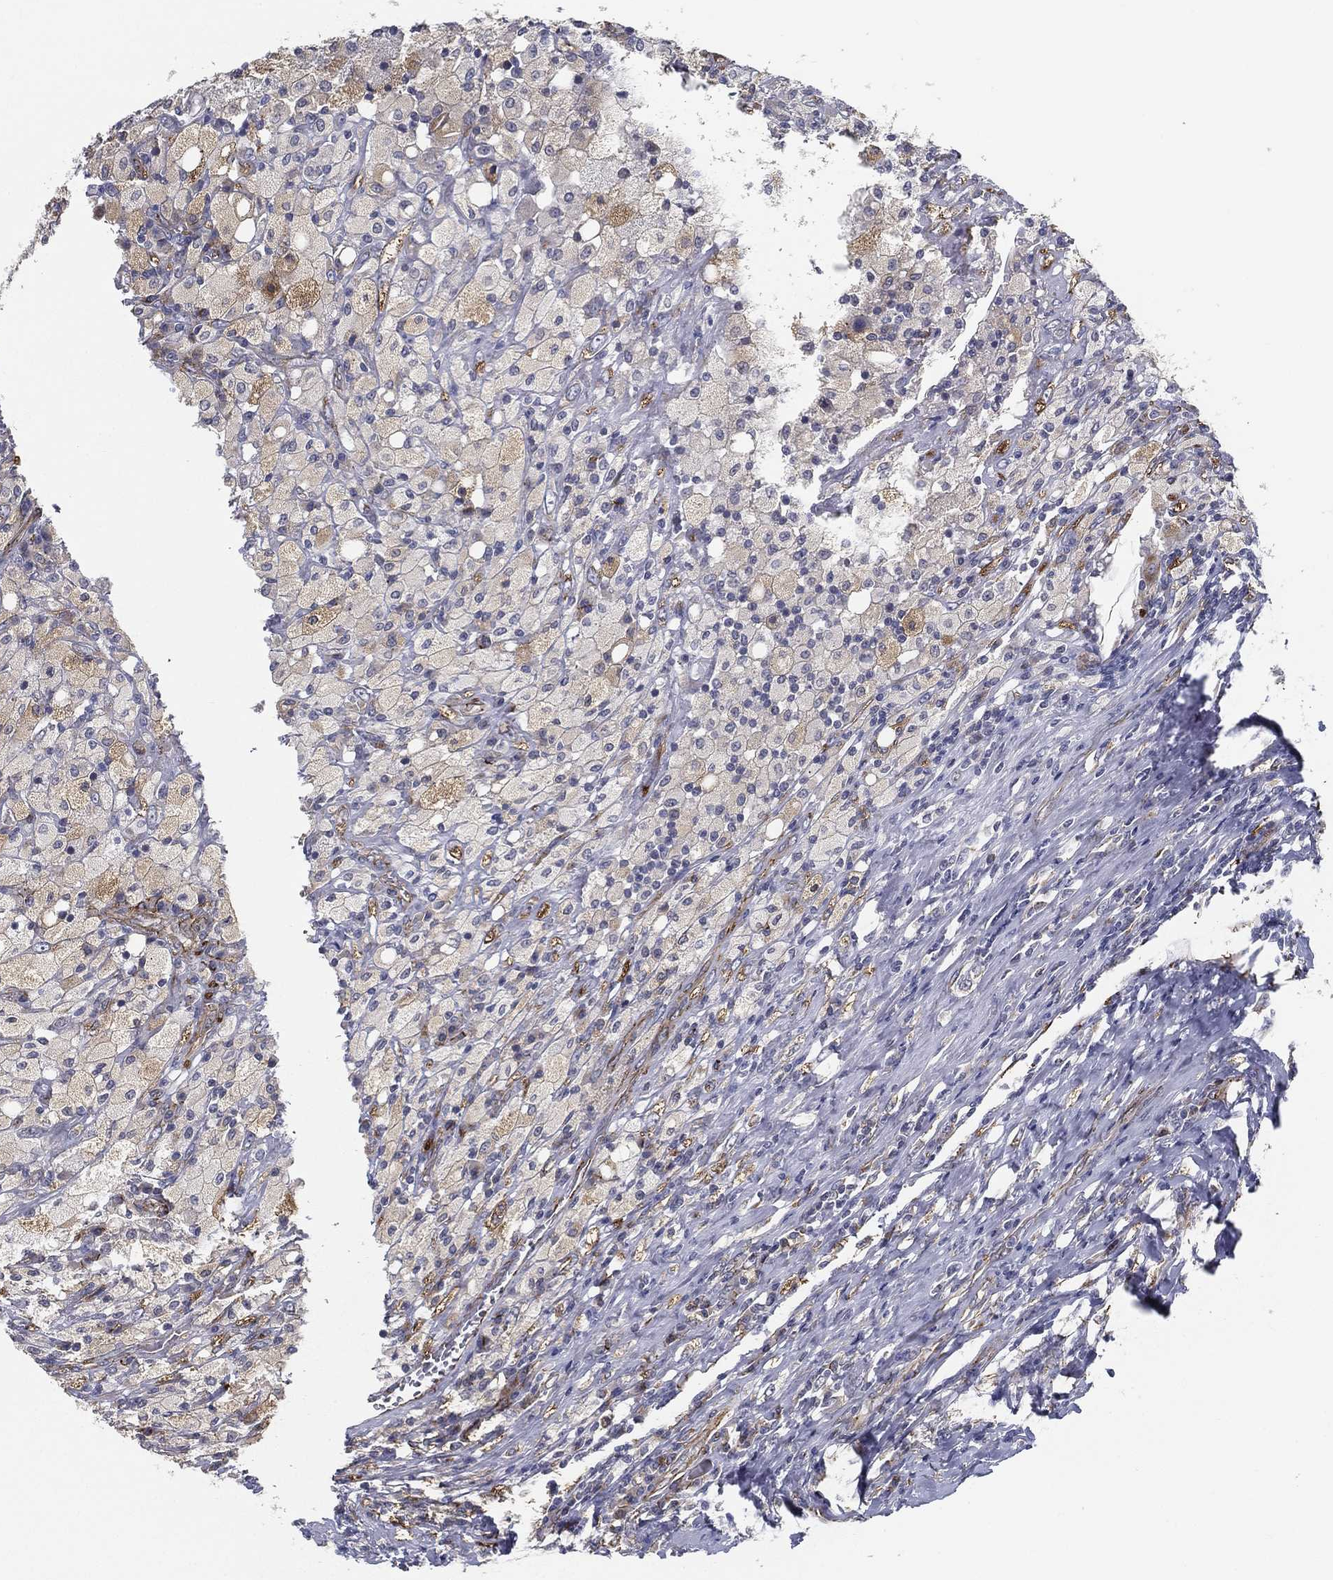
{"staining": {"intensity": "negative", "quantity": "none", "location": "none"}, "tissue": "testis cancer", "cell_type": "Tumor cells", "image_type": "cancer", "snomed": [{"axis": "morphology", "description": "Necrosis, NOS"}, {"axis": "morphology", "description": "Carcinoma, Embryonal, NOS"}, {"axis": "topography", "description": "Testis"}], "caption": "Histopathology image shows no protein positivity in tumor cells of testis cancer tissue. (Brightfield microscopy of DAB (3,3'-diaminobenzidine) immunohistochemistry at high magnification).", "gene": "LRRC56", "patient": {"sex": "male", "age": 19}}